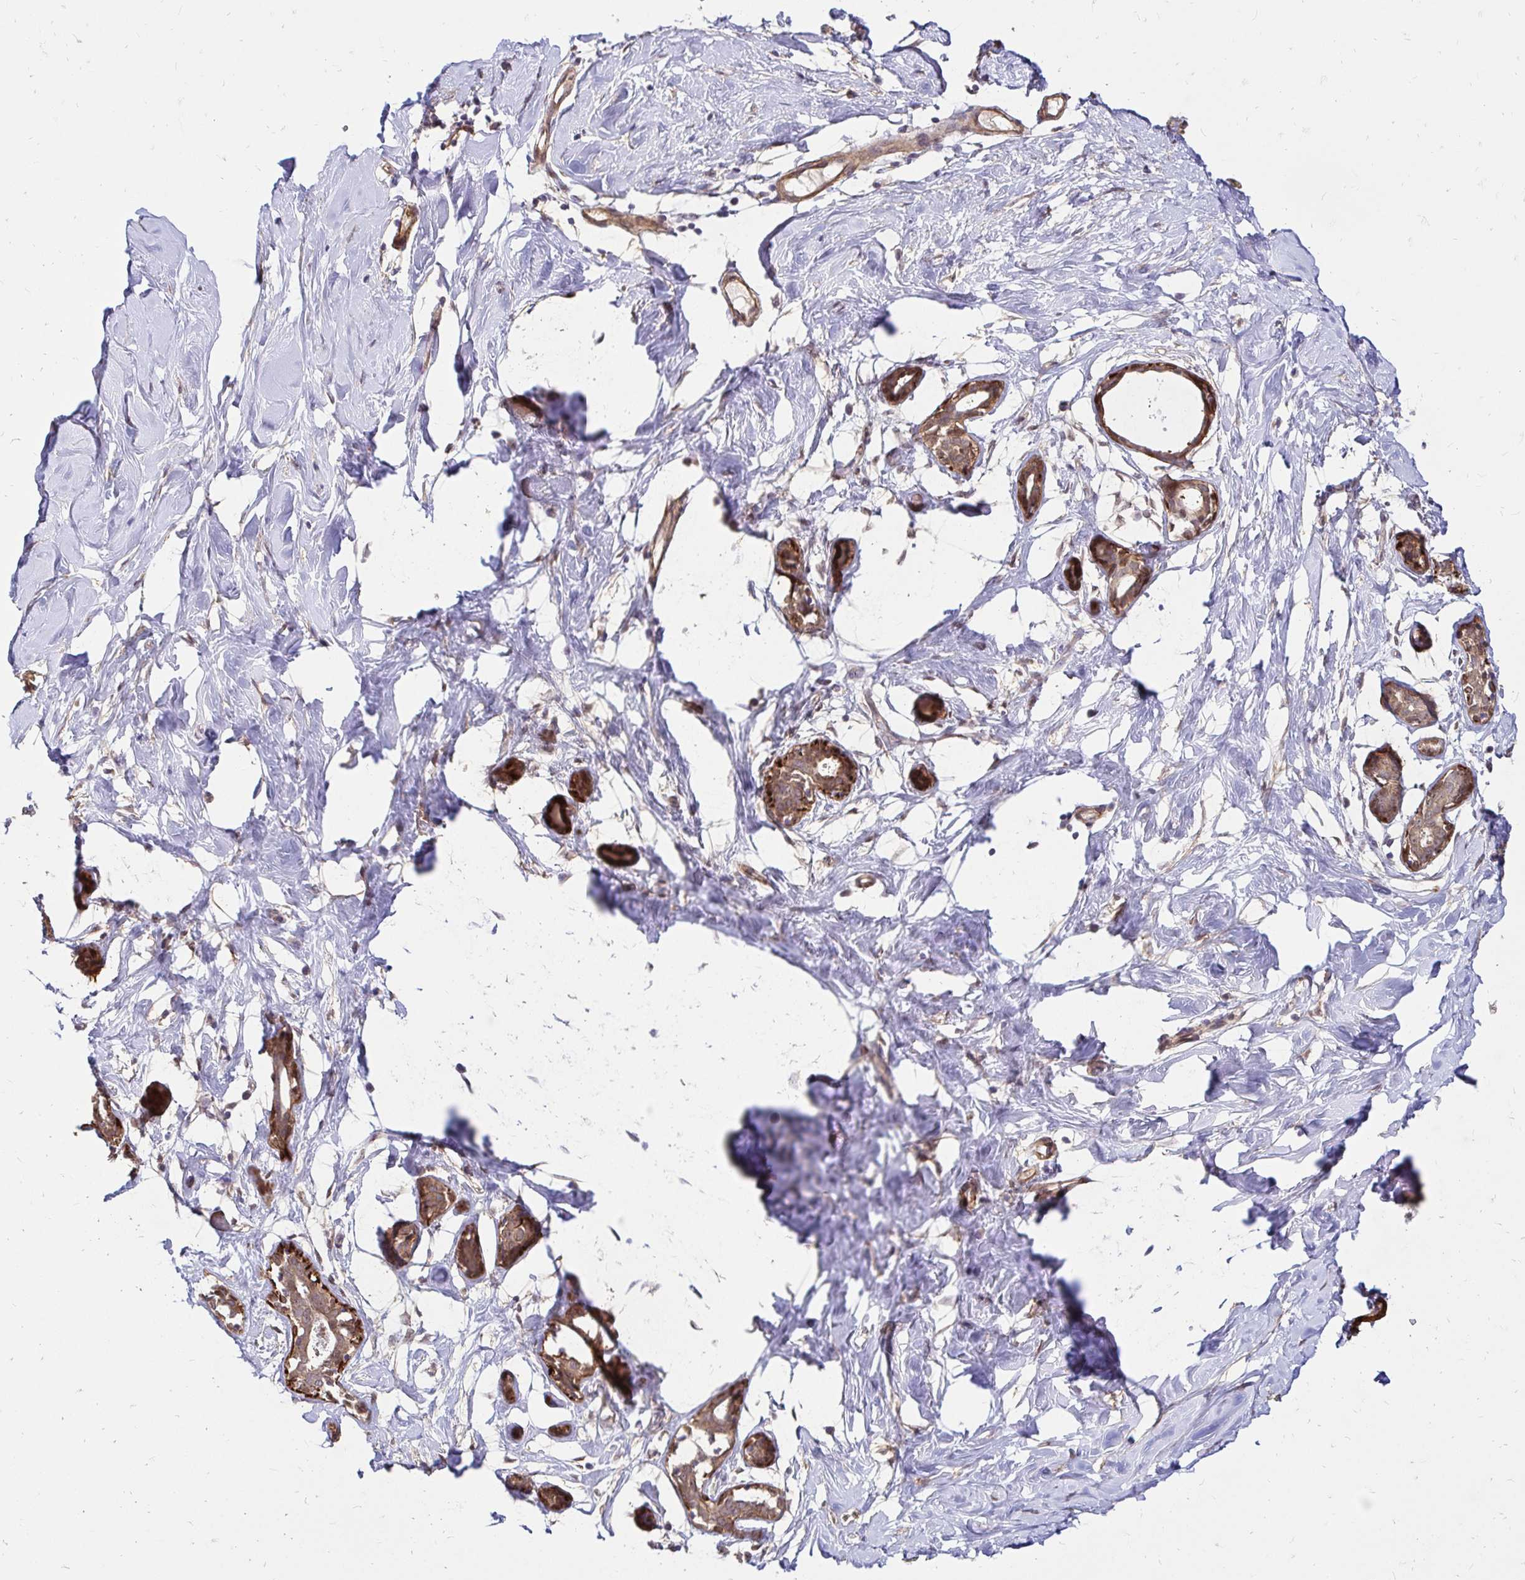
{"staining": {"intensity": "negative", "quantity": "none", "location": "none"}, "tissue": "breast", "cell_type": "Adipocytes", "image_type": "normal", "snomed": [{"axis": "morphology", "description": "Normal tissue, NOS"}, {"axis": "topography", "description": "Breast"}], "caption": "Protein analysis of benign breast displays no significant positivity in adipocytes. (Stains: DAB (3,3'-diaminobenzidine) immunohistochemistry with hematoxylin counter stain, Microscopy: brightfield microscopy at high magnification).", "gene": "YAP1", "patient": {"sex": "female", "age": 27}}